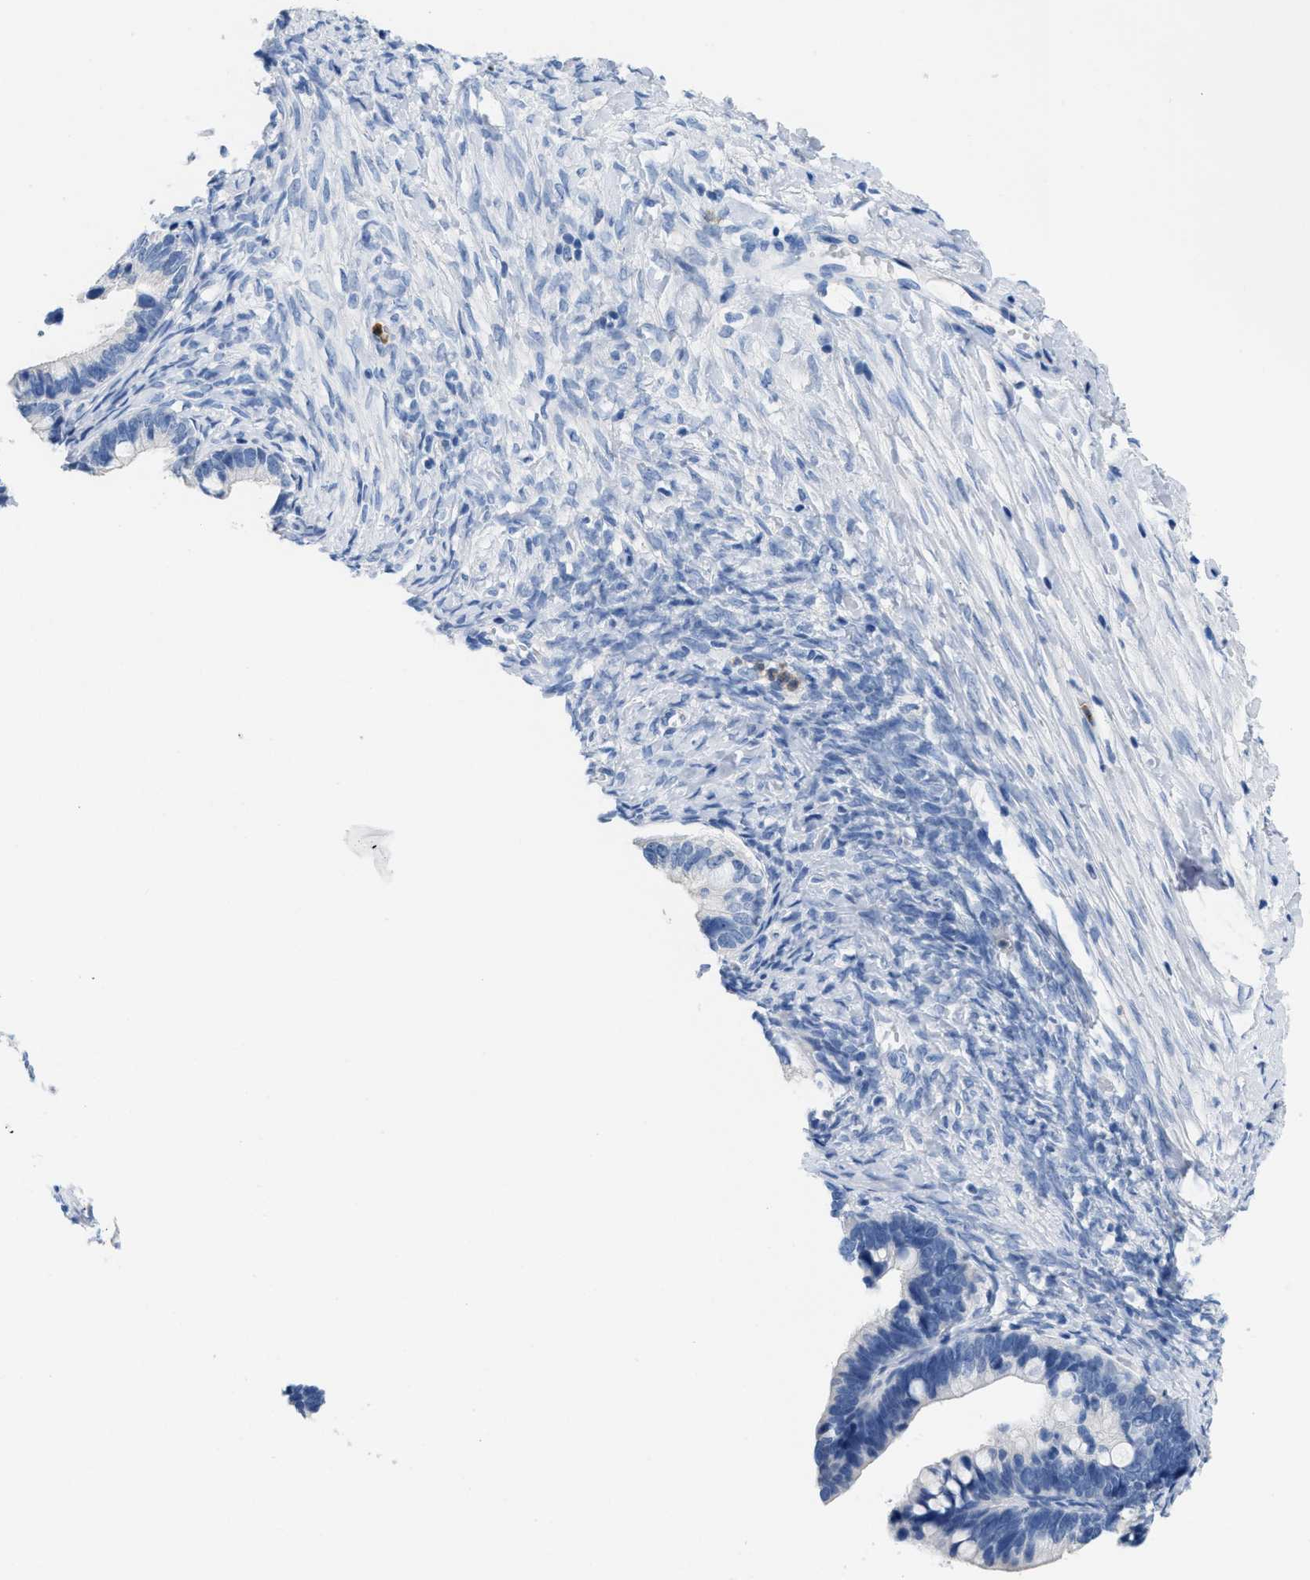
{"staining": {"intensity": "negative", "quantity": "none", "location": "none"}, "tissue": "ovarian cancer", "cell_type": "Tumor cells", "image_type": "cancer", "snomed": [{"axis": "morphology", "description": "Cystadenocarcinoma, serous, NOS"}, {"axis": "topography", "description": "Ovary"}], "caption": "This photomicrograph is of ovarian cancer (serous cystadenocarcinoma) stained with immunohistochemistry (IHC) to label a protein in brown with the nuclei are counter-stained blue. There is no expression in tumor cells.", "gene": "CR1", "patient": {"sex": "female", "age": 56}}